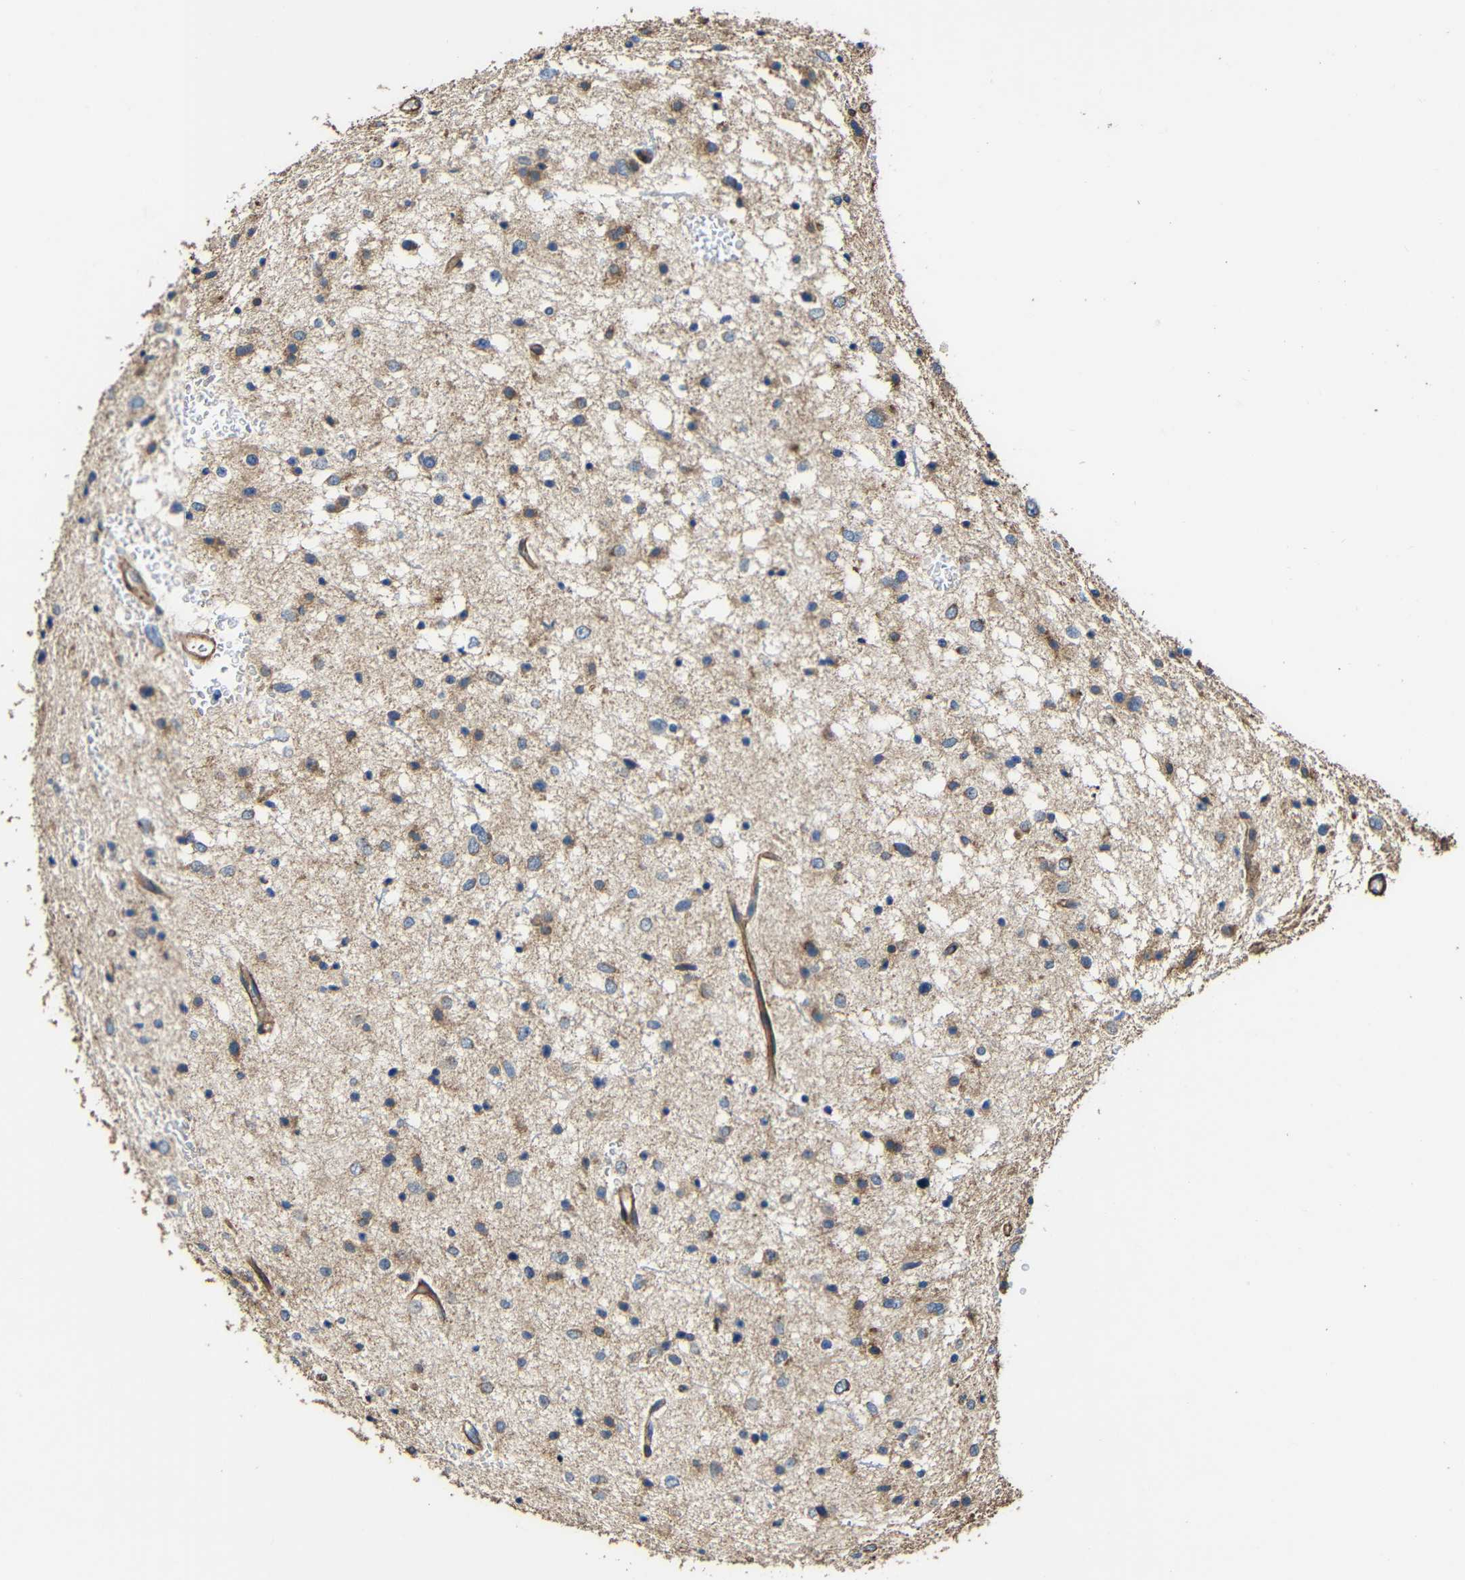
{"staining": {"intensity": "weak", "quantity": "<25%", "location": "cytoplasmic/membranous"}, "tissue": "glioma", "cell_type": "Tumor cells", "image_type": "cancer", "snomed": [{"axis": "morphology", "description": "Glioma, malignant, Low grade"}, {"axis": "topography", "description": "Brain"}], "caption": "Human malignant glioma (low-grade) stained for a protein using immunohistochemistry (IHC) reveals no expression in tumor cells.", "gene": "RHOT2", "patient": {"sex": "female", "age": 37}}